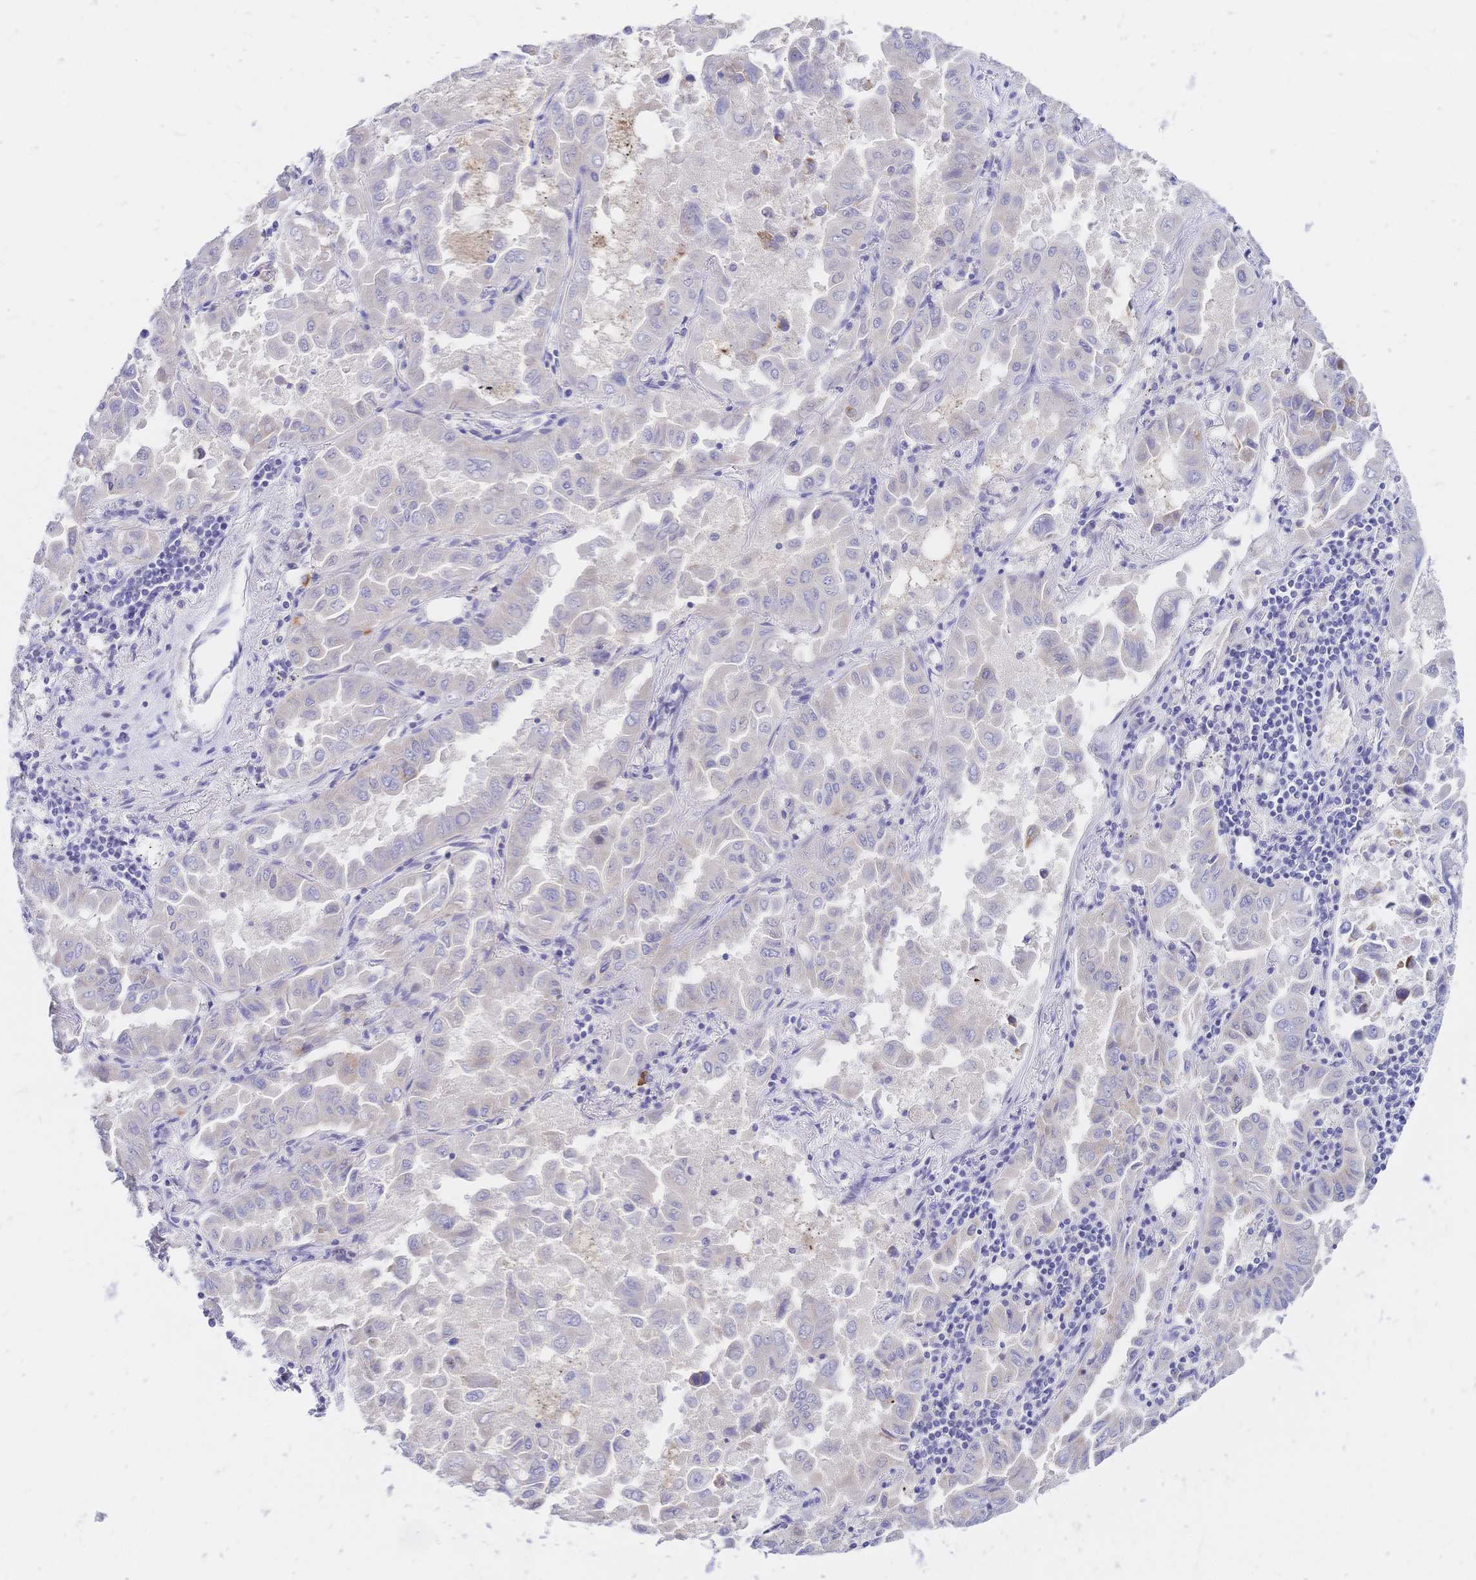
{"staining": {"intensity": "negative", "quantity": "none", "location": "none"}, "tissue": "lung cancer", "cell_type": "Tumor cells", "image_type": "cancer", "snomed": [{"axis": "morphology", "description": "Adenocarcinoma, NOS"}, {"axis": "topography", "description": "Lung"}], "caption": "DAB (3,3'-diaminobenzidine) immunohistochemical staining of human adenocarcinoma (lung) displays no significant expression in tumor cells.", "gene": "CLEC18B", "patient": {"sex": "male", "age": 64}}